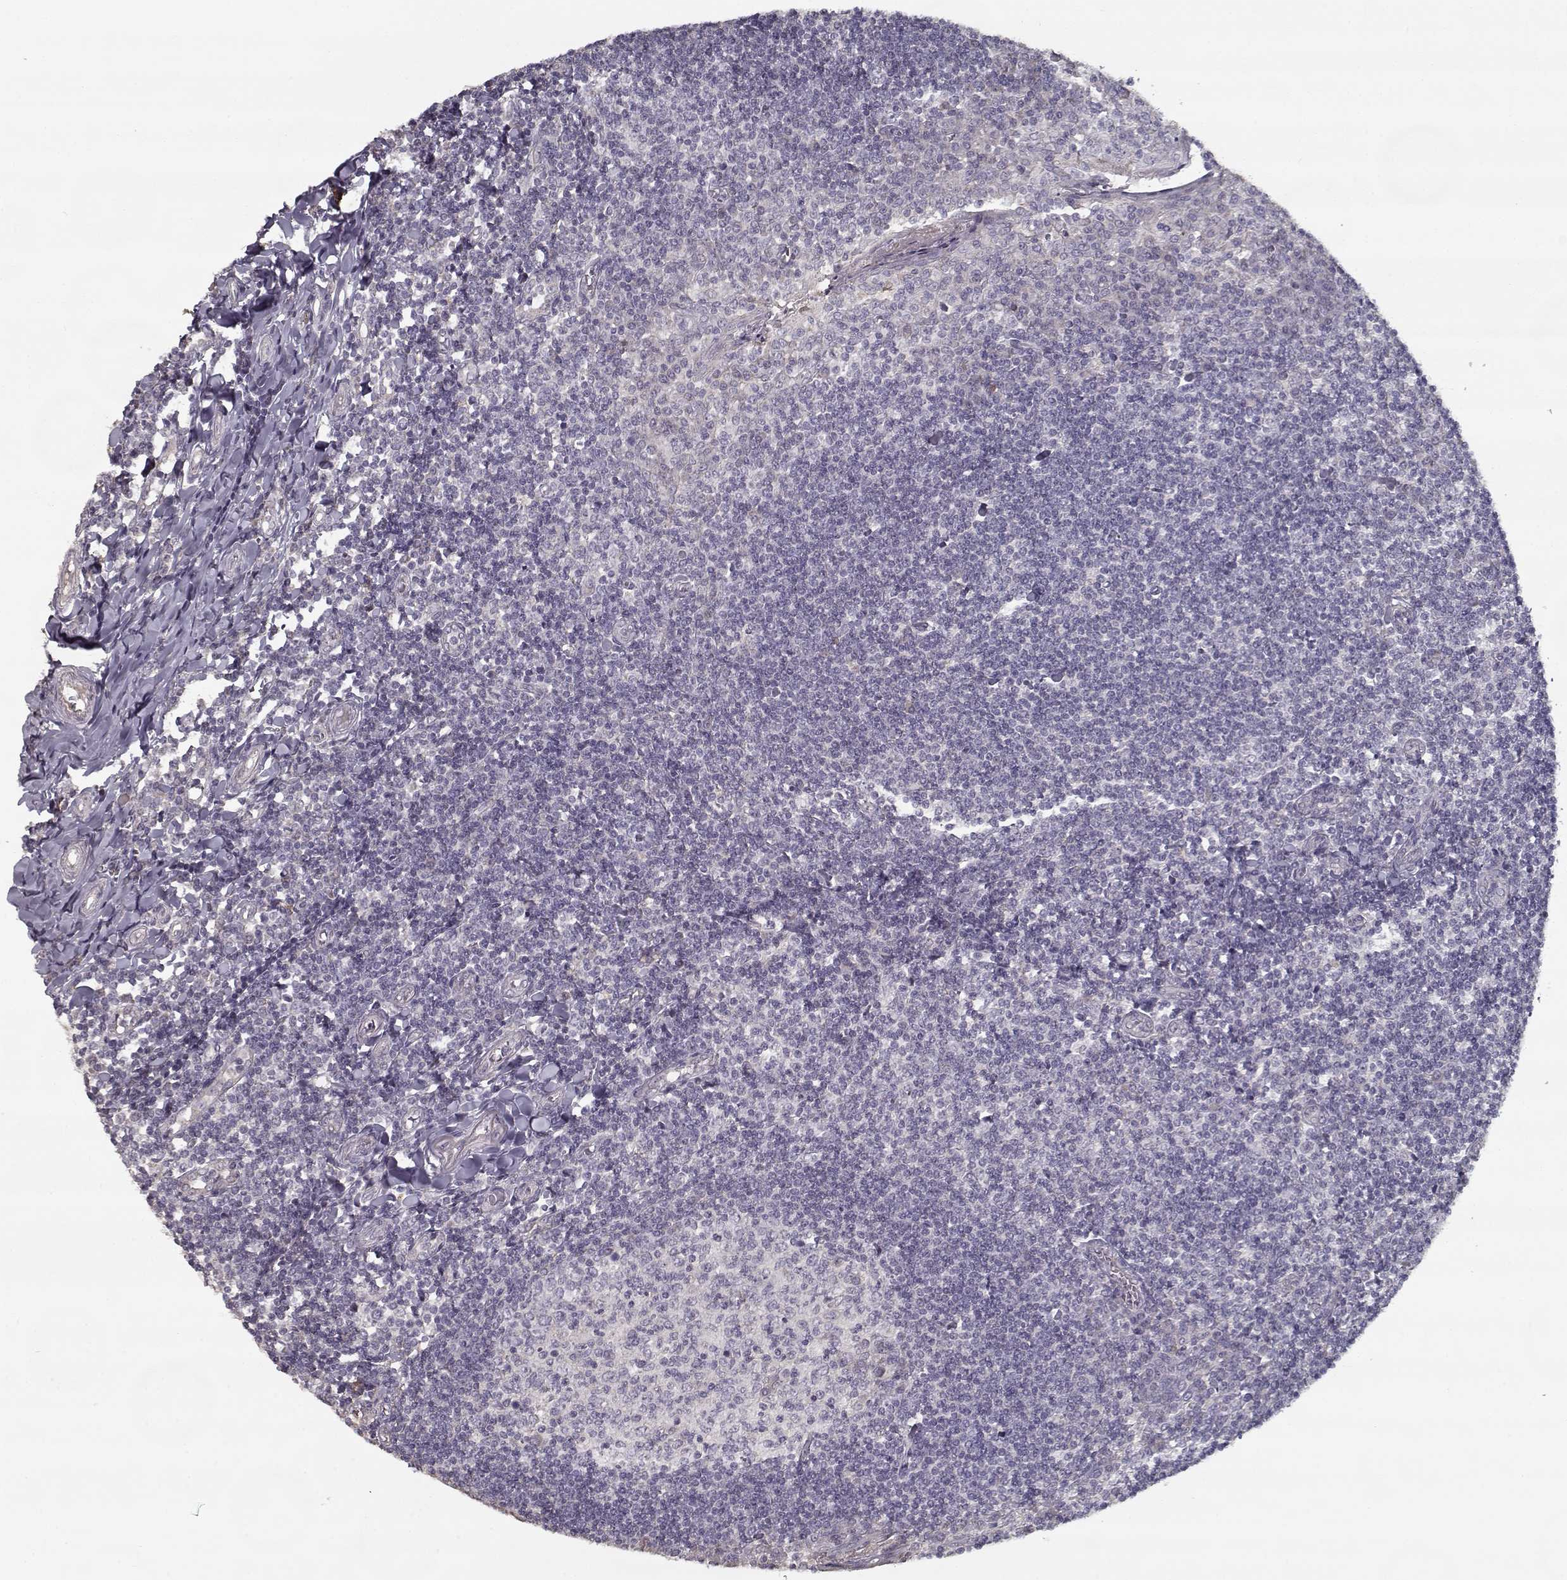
{"staining": {"intensity": "negative", "quantity": "none", "location": "none"}, "tissue": "tonsil", "cell_type": "Germinal center cells", "image_type": "normal", "snomed": [{"axis": "morphology", "description": "Normal tissue, NOS"}, {"axis": "topography", "description": "Tonsil"}], "caption": "DAB (3,3'-diaminobenzidine) immunohistochemical staining of normal human tonsil displays no significant expression in germinal center cells. (Immunohistochemistry (ihc), brightfield microscopy, high magnification).", "gene": "LAMA2", "patient": {"sex": "female", "age": 12}}